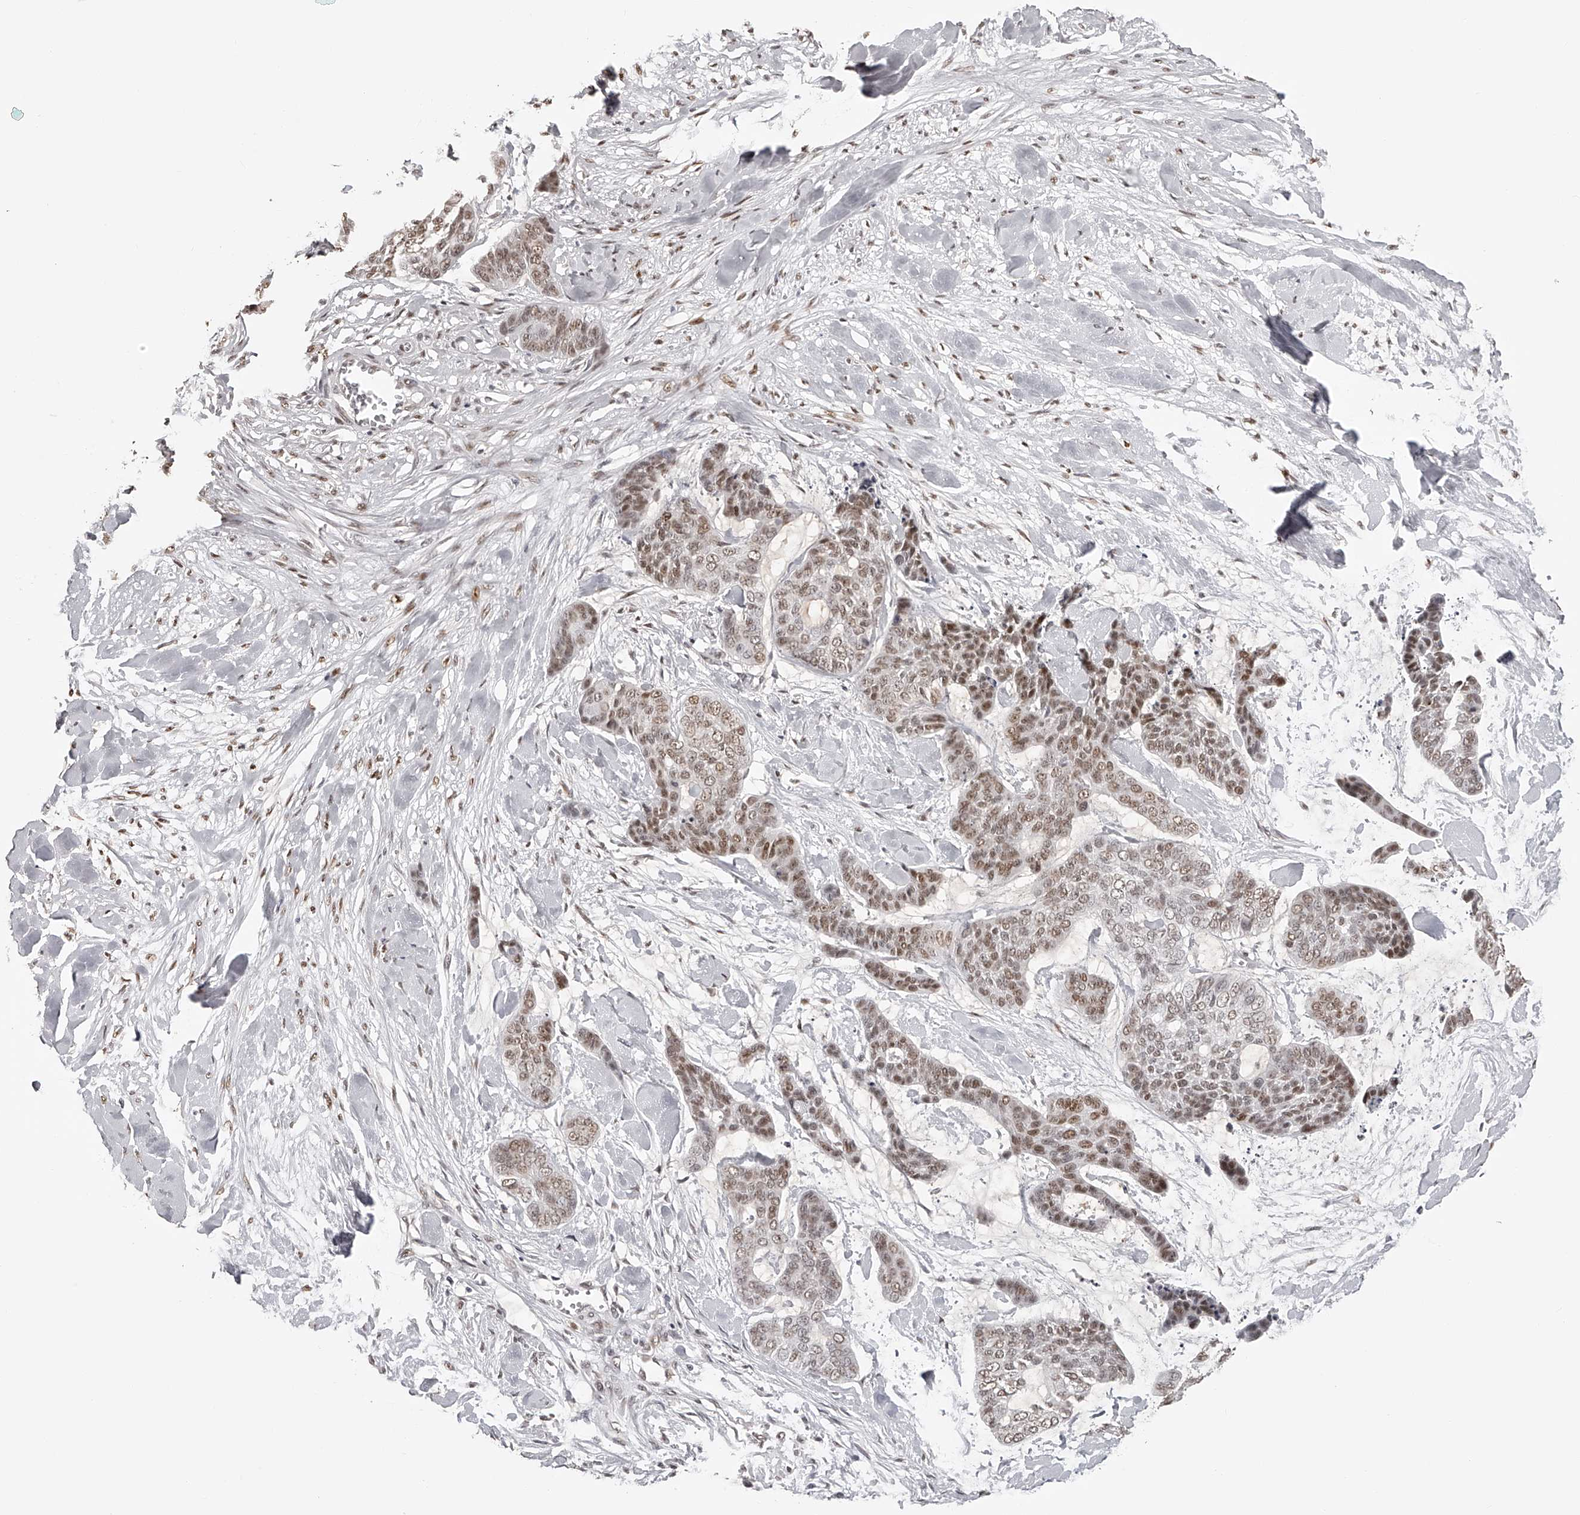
{"staining": {"intensity": "moderate", "quantity": ">75%", "location": "nuclear"}, "tissue": "skin cancer", "cell_type": "Tumor cells", "image_type": "cancer", "snomed": [{"axis": "morphology", "description": "Basal cell carcinoma"}, {"axis": "topography", "description": "Skin"}], "caption": "High-power microscopy captured an immunohistochemistry photomicrograph of skin cancer, revealing moderate nuclear positivity in approximately >75% of tumor cells.", "gene": "ZNF503", "patient": {"sex": "female", "age": 64}}